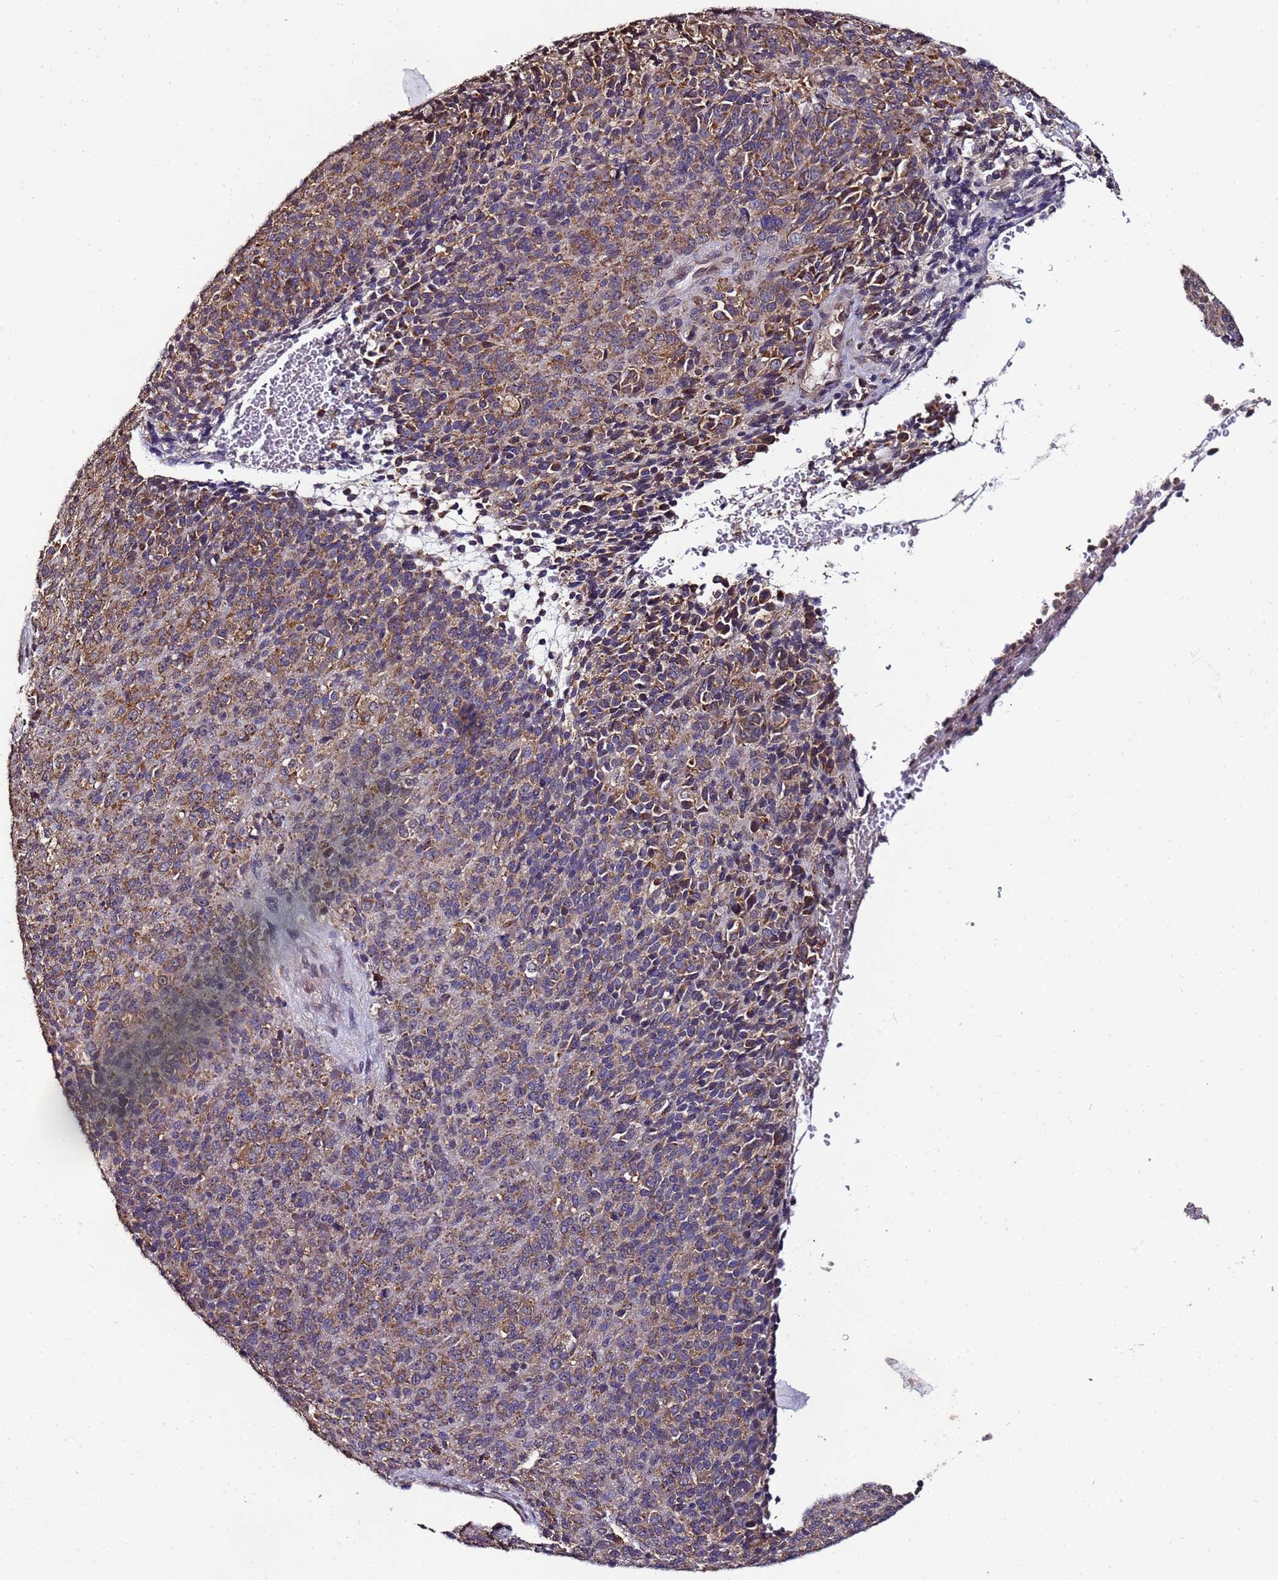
{"staining": {"intensity": "moderate", "quantity": ">75%", "location": "cytoplasmic/membranous"}, "tissue": "melanoma", "cell_type": "Tumor cells", "image_type": "cancer", "snomed": [{"axis": "morphology", "description": "Malignant melanoma, Metastatic site"}, {"axis": "topography", "description": "Brain"}], "caption": "The immunohistochemical stain shows moderate cytoplasmic/membranous positivity in tumor cells of malignant melanoma (metastatic site) tissue. (Stains: DAB in brown, nuclei in blue, Microscopy: brightfield microscopy at high magnification).", "gene": "ANKRD17", "patient": {"sex": "female", "age": 56}}